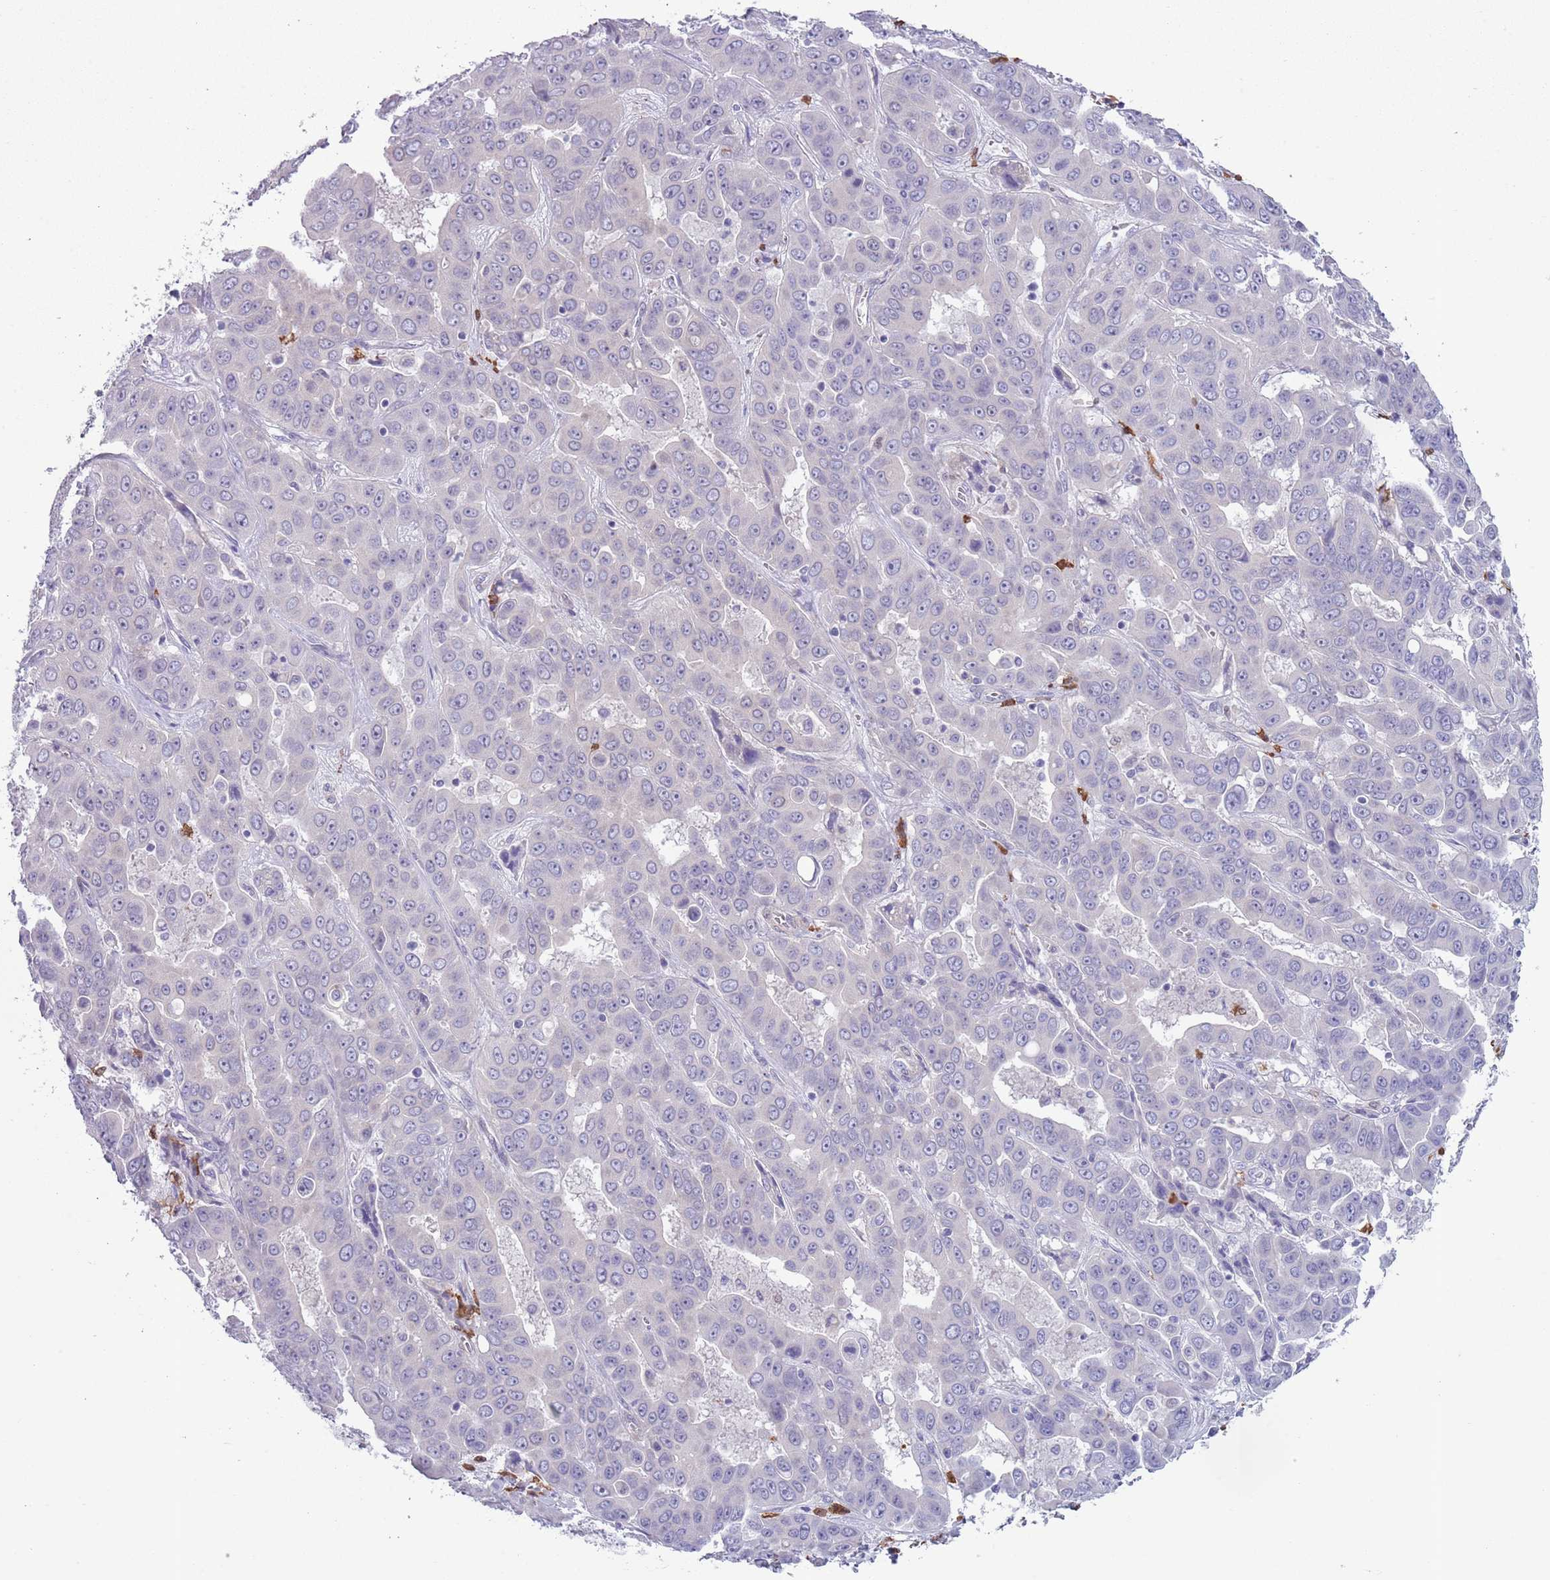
{"staining": {"intensity": "negative", "quantity": "none", "location": "none"}, "tissue": "liver cancer", "cell_type": "Tumor cells", "image_type": "cancer", "snomed": [{"axis": "morphology", "description": "Cholangiocarcinoma"}, {"axis": "topography", "description": "Liver"}], "caption": "DAB immunohistochemical staining of human liver cancer demonstrates no significant staining in tumor cells.", "gene": "ZFP2", "patient": {"sex": "female", "age": 52}}